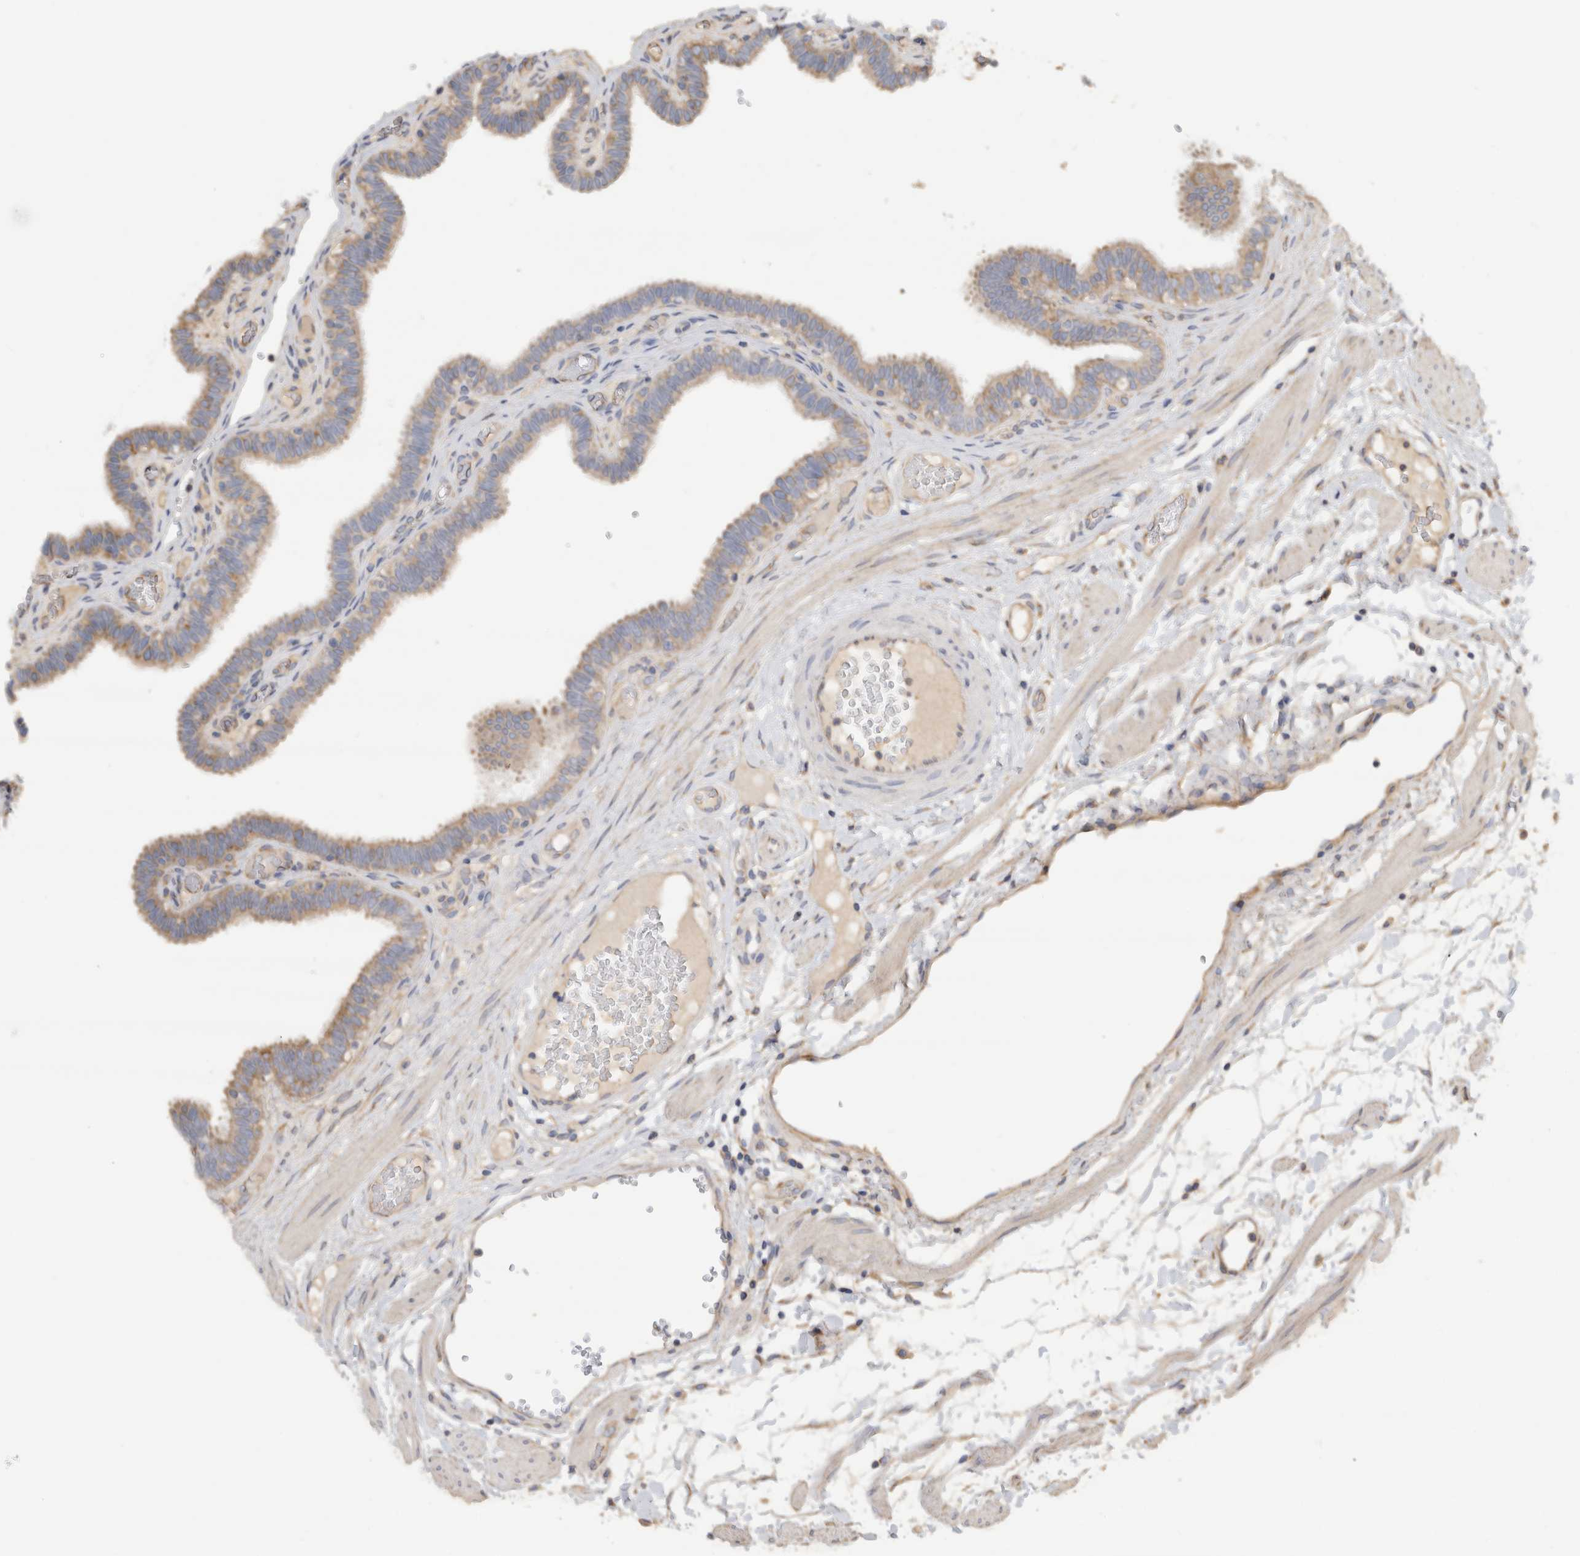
{"staining": {"intensity": "moderate", "quantity": ">75%", "location": "cytoplasmic/membranous"}, "tissue": "fallopian tube", "cell_type": "Glandular cells", "image_type": "normal", "snomed": [{"axis": "morphology", "description": "Normal tissue, NOS"}, {"axis": "topography", "description": "Fallopian tube"}, {"axis": "topography", "description": "Placenta"}], "caption": "Protein expression analysis of benign fallopian tube reveals moderate cytoplasmic/membranous expression in about >75% of glandular cells. (brown staining indicates protein expression, while blue staining denotes nuclei).", "gene": "EIF4G3", "patient": {"sex": "female", "age": 32}}